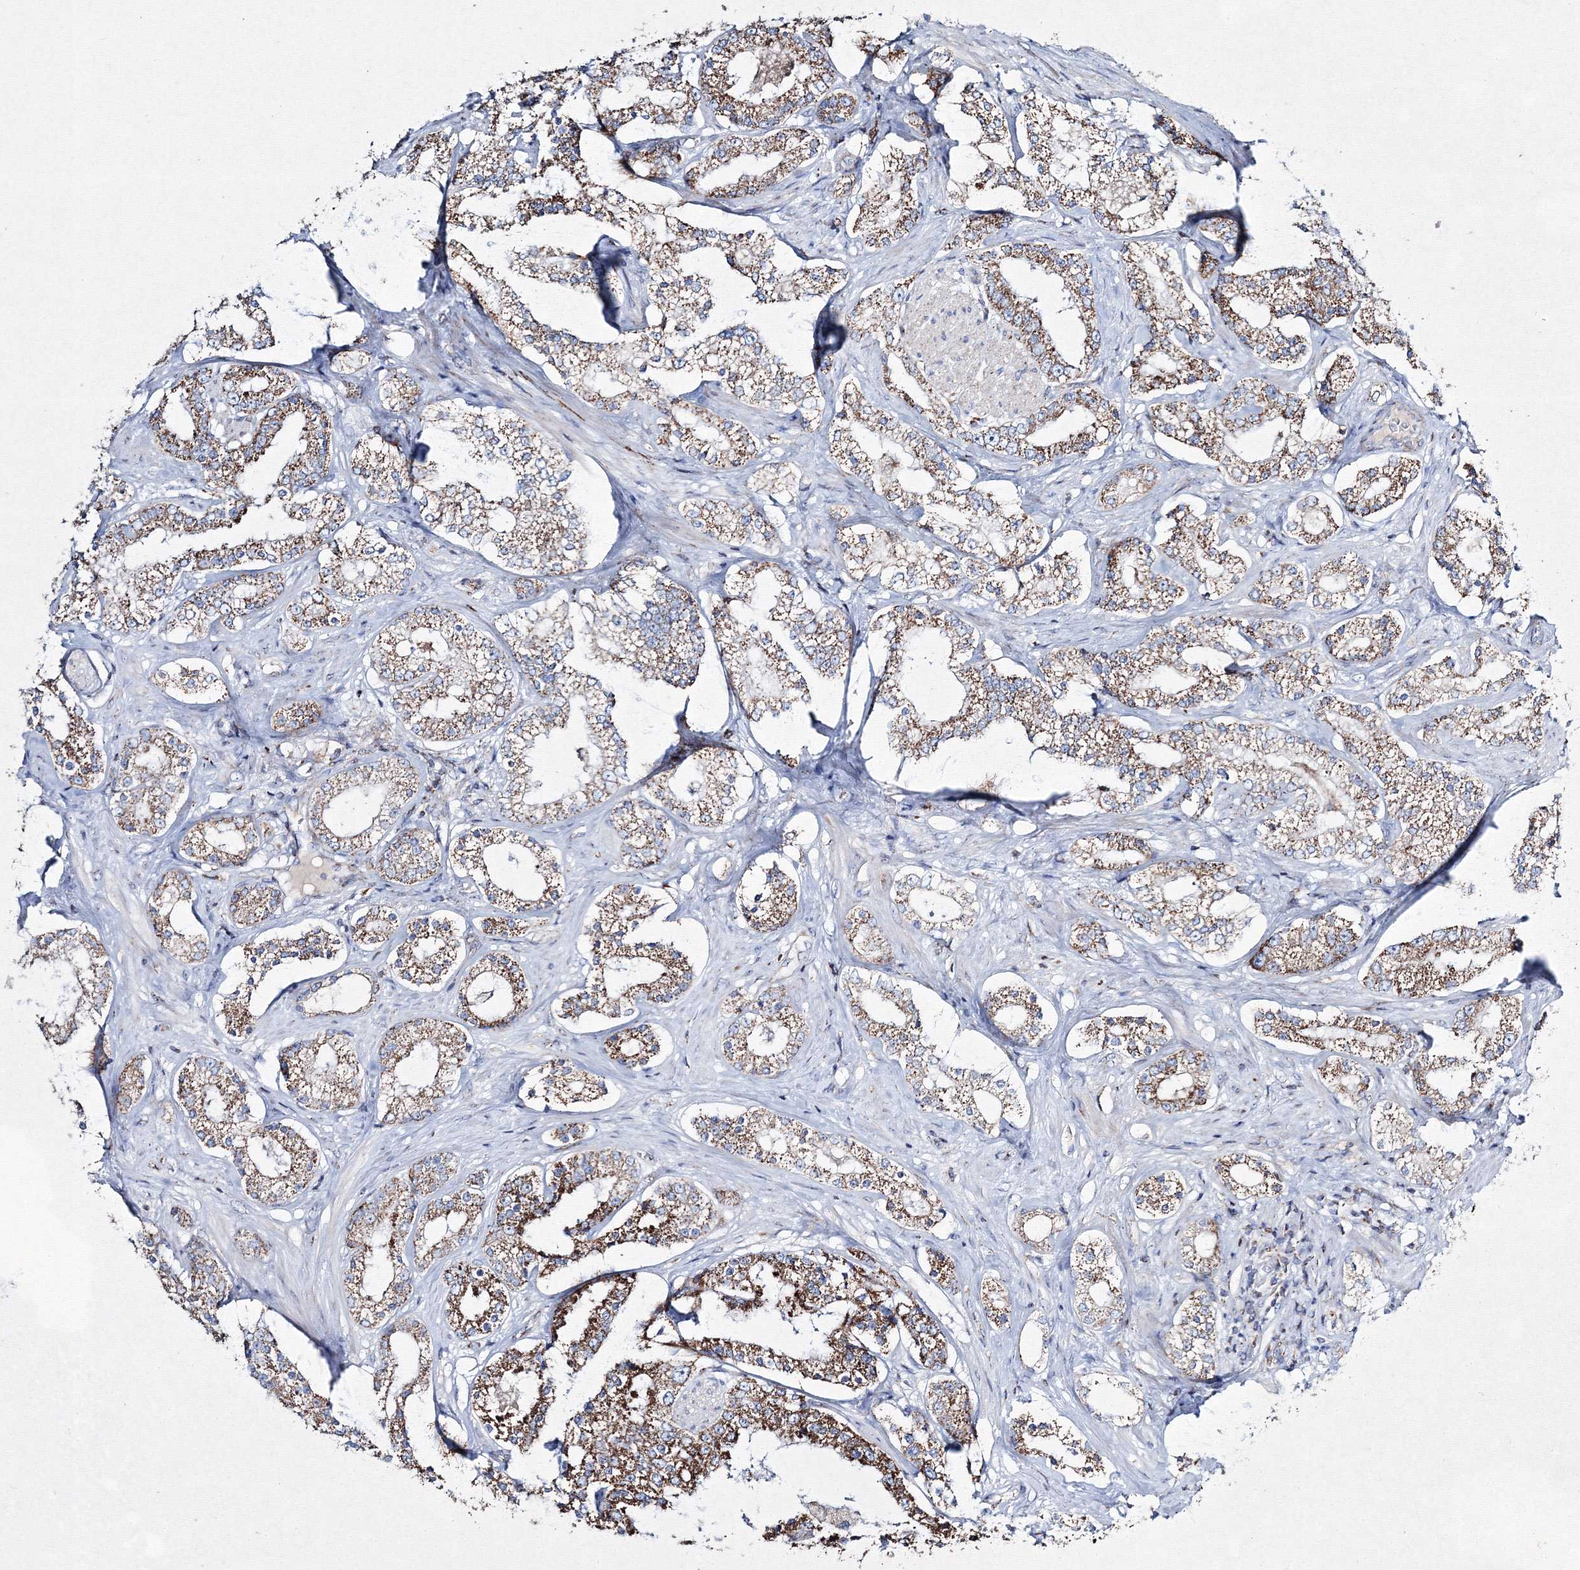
{"staining": {"intensity": "moderate", "quantity": ">75%", "location": "cytoplasmic/membranous"}, "tissue": "prostate cancer", "cell_type": "Tumor cells", "image_type": "cancer", "snomed": [{"axis": "morphology", "description": "Normal tissue, NOS"}, {"axis": "morphology", "description": "Adenocarcinoma, High grade"}, {"axis": "topography", "description": "Prostate"}], "caption": "IHC staining of prostate cancer (adenocarcinoma (high-grade)), which demonstrates medium levels of moderate cytoplasmic/membranous staining in about >75% of tumor cells indicating moderate cytoplasmic/membranous protein staining. The staining was performed using DAB (brown) for protein detection and nuclei were counterstained in hematoxylin (blue).", "gene": "IGSF9", "patient": {"sex": "male", "age": 83}}